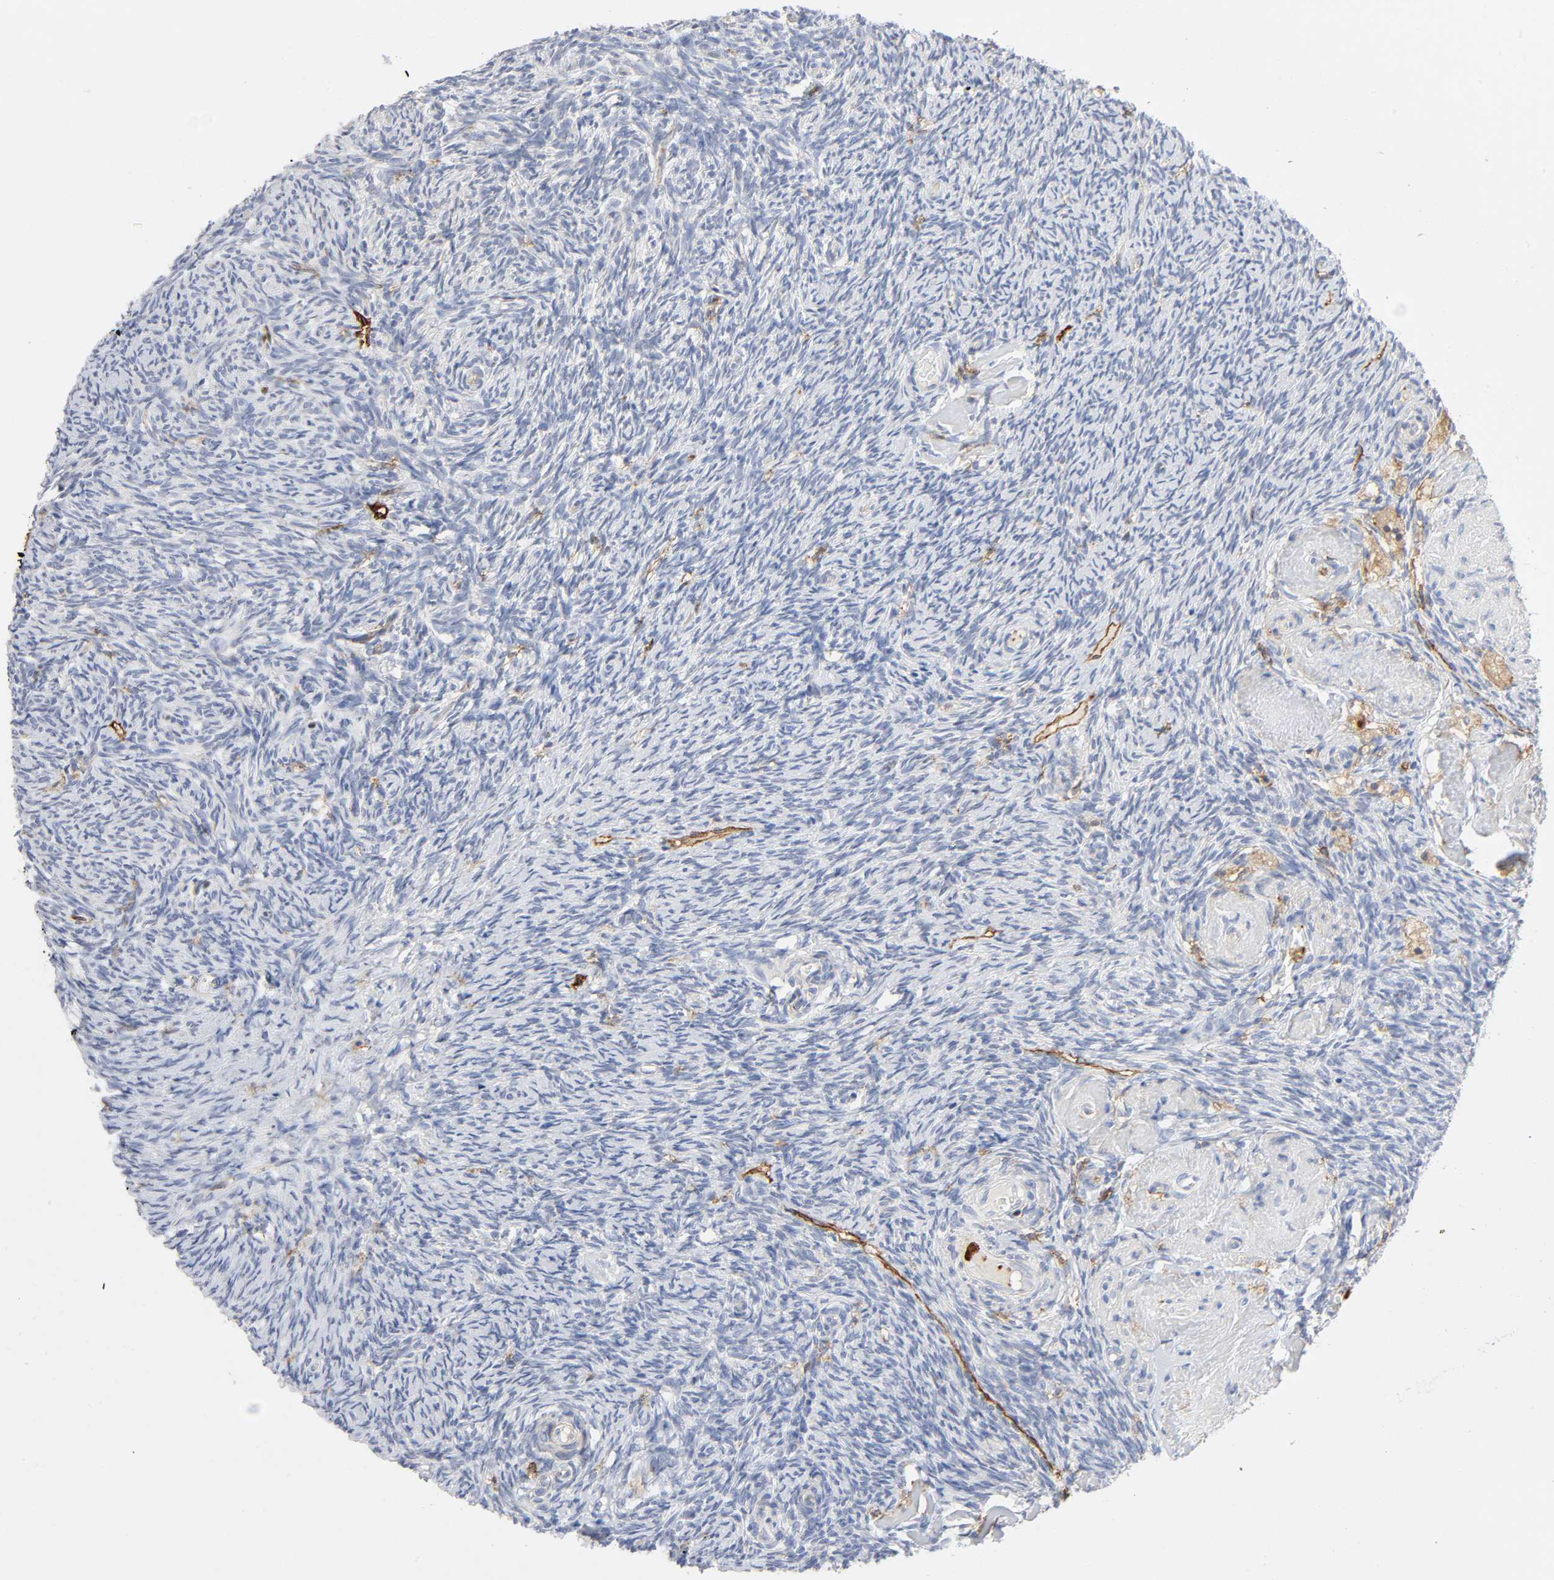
{"staining": {"intensity": "negative", "quantity": "none", "location": "none"}, "tissue": "ovary", "cell_type": "Ovarian stroma cells", "image_type": "normal", "snomed": [{"axis": "morphology", "description": "Normal tissue, NOS"}, {"axis": "topography", "description": "Ovary"}], "caption": "Immunohistochemistry (IHC) histopathology image of normal ovary: human ovary stained with DAB shows no significant protein expression in ovarian stroma cells. The staining is performed using DAB (3,3'-diaminobenzidine) brown chromogen with nuclei counter-stained in using hematoxylin.", "gene": "LYN", "patient": {"sex": "female", "age": 60}}